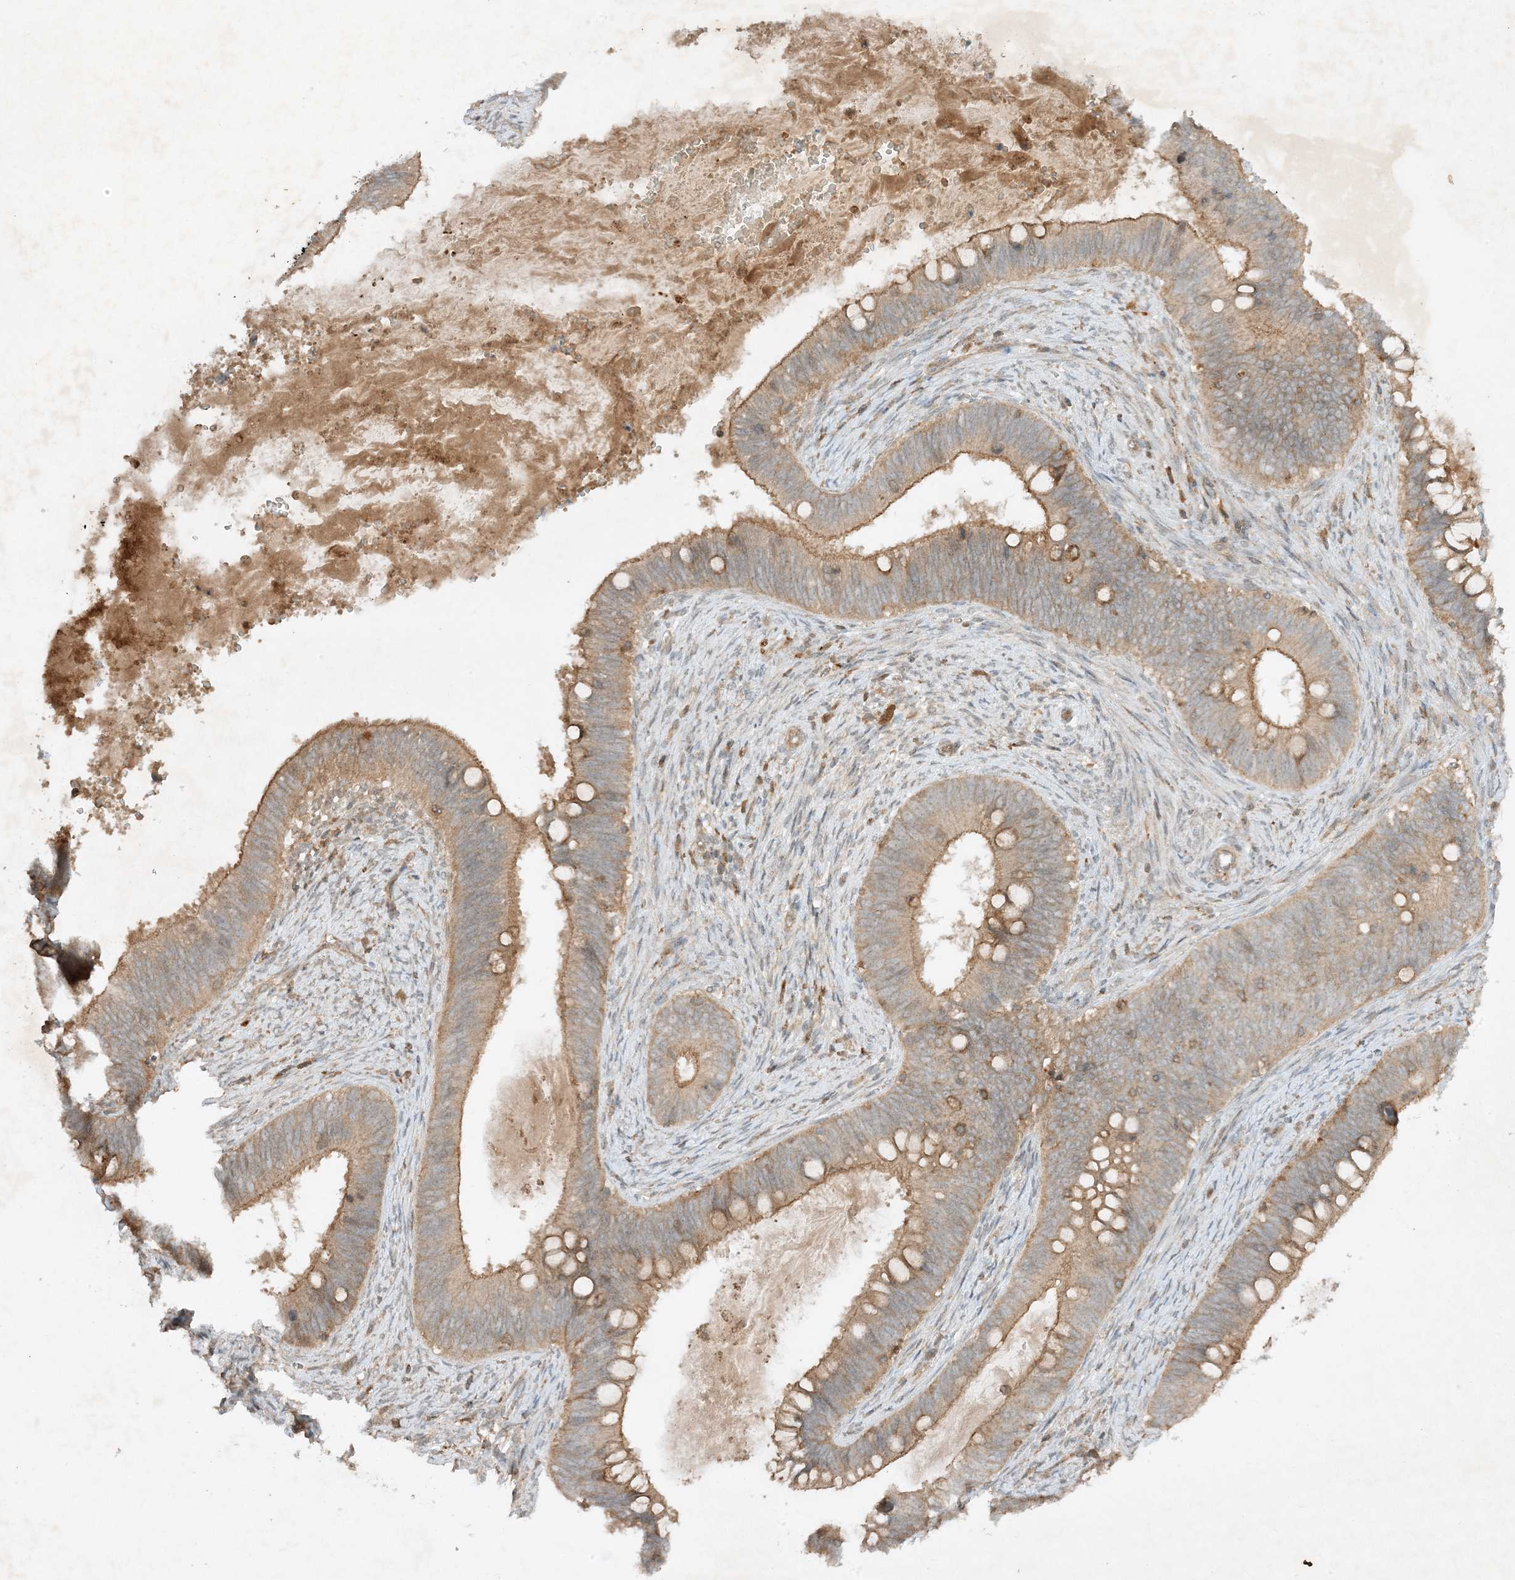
{"staining": {"intensity": "moderate", "quantity": ">75%", "location": "cytoplasmic/membranous"}, "tissue": "cervical cancer", "cell_type": "Tumor cells", "image_type": "cancer", "snomed": [{"axis": "morphology", "description": "Adenocarcinoma, NOS"}, {"axis": "topography", "description": "Cervix"}], "caption": "Tumor cells exhibit moderate cytoplasmic/membranous expression in about >75% of cells in adenocarcinoma (cervical).", "gene": "XRN1", "patient": {"sex": "female", "age": 42}}